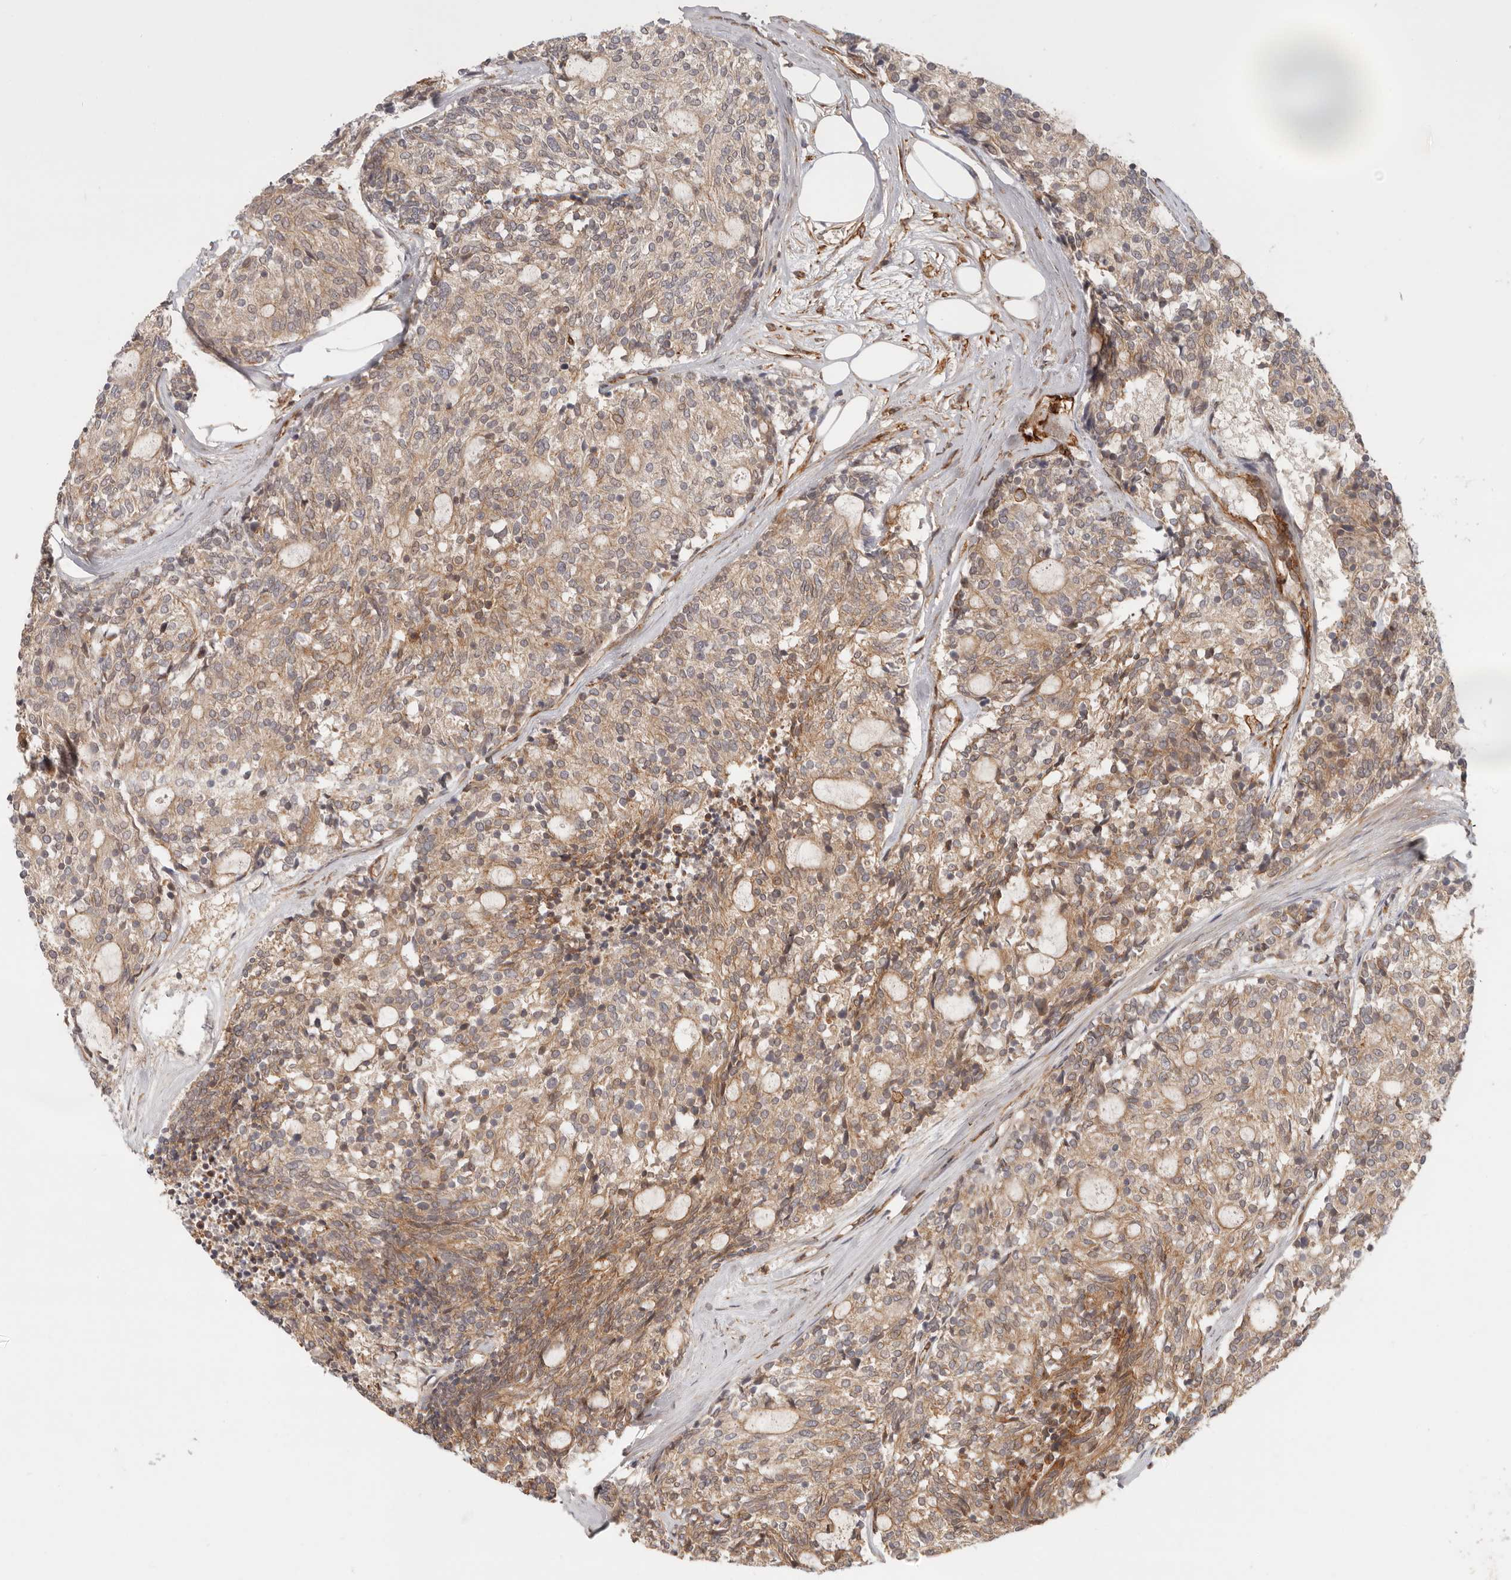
{"staining": {"intensity": "moderate", "quantity": ">75%", "location": "cytoplasmic/membranous"}, "tissue": "carcinoid", "cell_type": "Tumor cells", "image_type": "cancer", "snomed": [{"axis": "morphology", "description": "Carcinoid, malignant, NOS"}, {"axis": "topography", "description": "Pancreas"}], "caption": "Immunohistochemistry photomicrograph of malignant carcinoid stained for a protein (brown), which shows medium levels of moderate cytoplasmic/membranous staining in about >75% of tumor cells.", "gene": "UFSP1", "patient": {"sex": "female", "age": 54}}